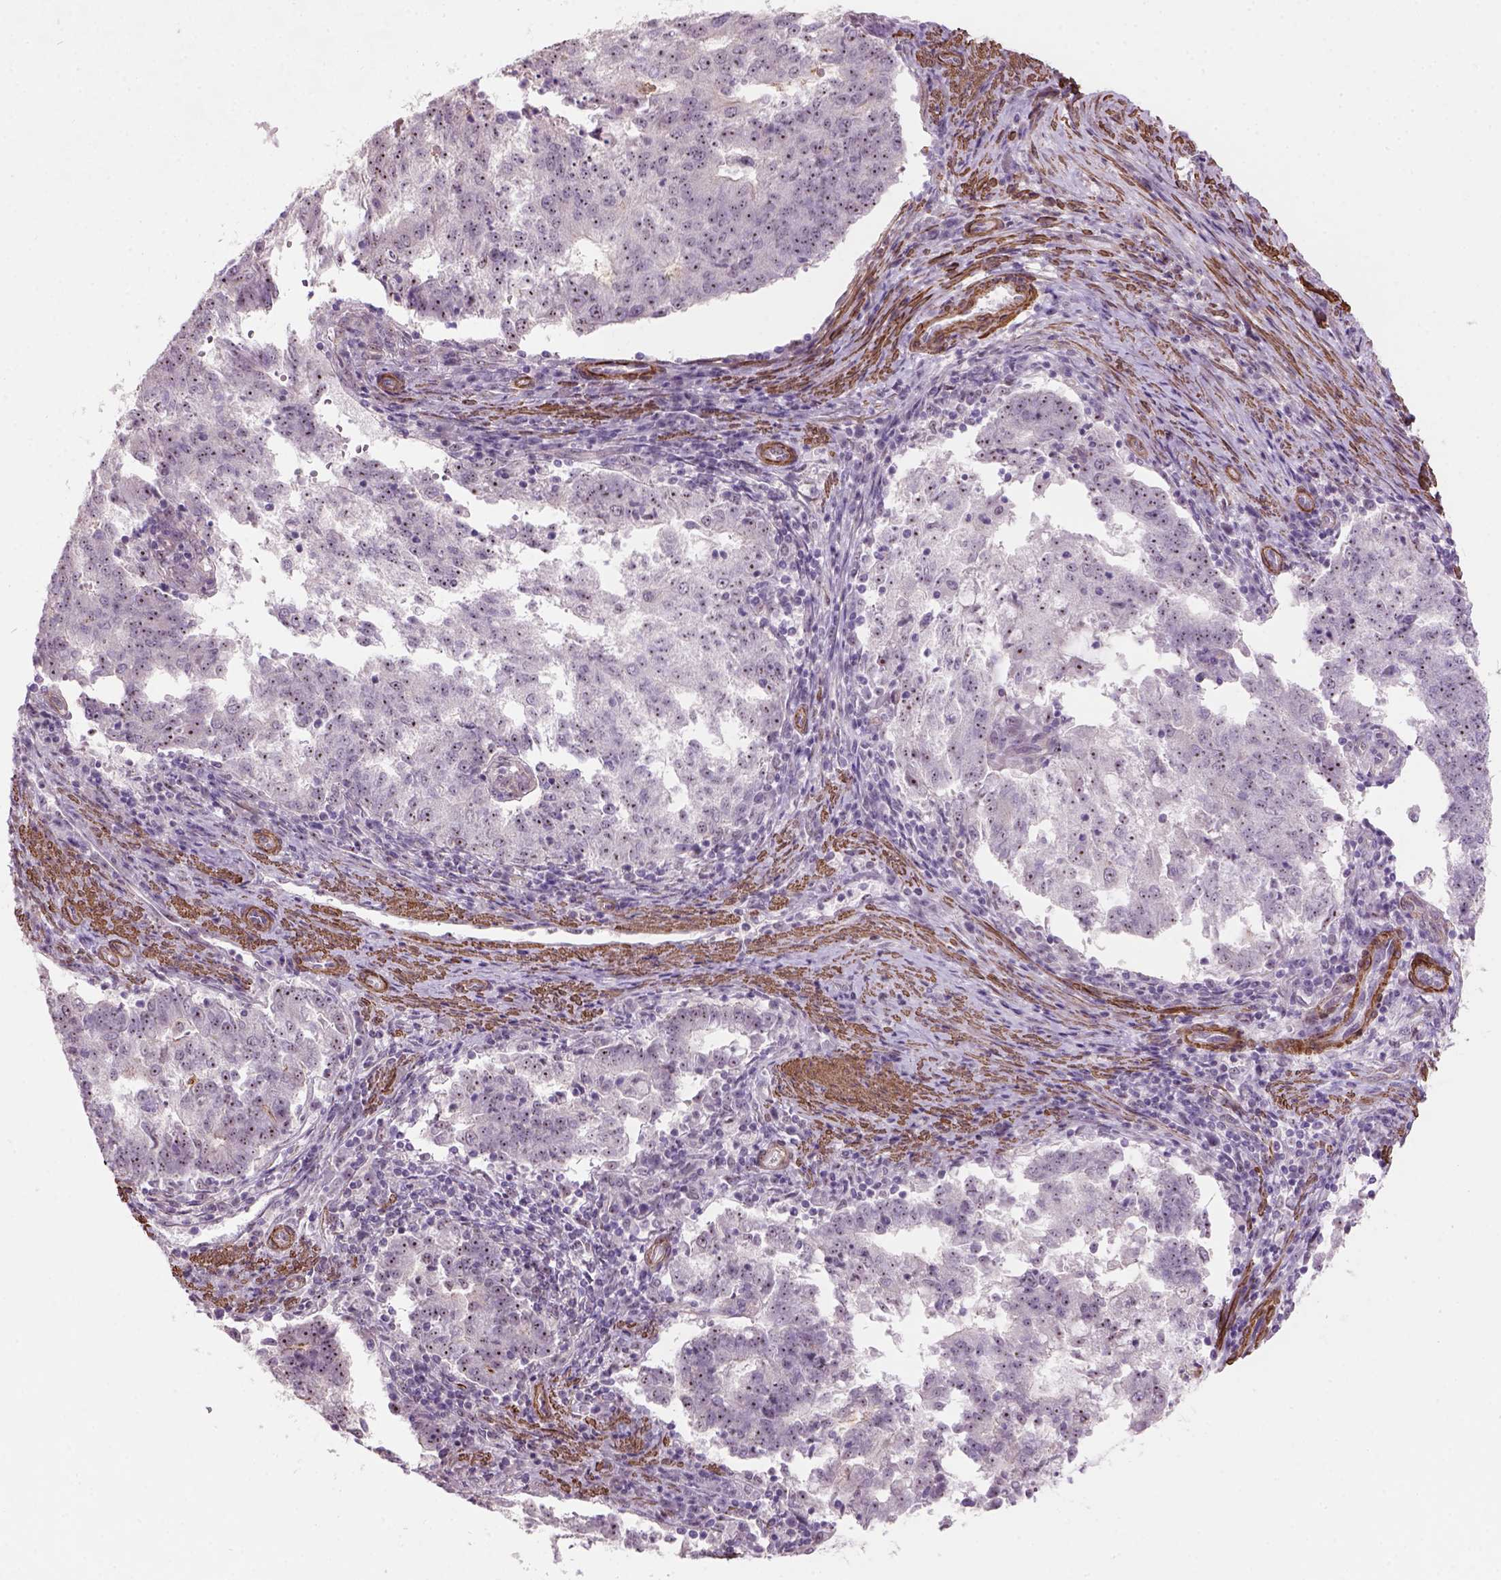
{"staining": {"intensity": "moderate", "quantity": ">75%", "location": "nuclear"}, "tissue": "endometrial cancer", "cell_type": "Tumor cells", "image_type": "cancer", "snomed": [{"axis": "morphology", "description": "Adenocarcinoma, NOS"}, {"axis": "topography", "description": "Endometrium"}], "caption": "DAB (3,3'-diaminobenzidine) immunohistochemical staining of human adenocarcinoma (endometrial) reveals moderate nuclear protein expression in approximately >75% of tumor cells.", "gene": "RRS1", "patient": {"sex": "female", "age": 82}}